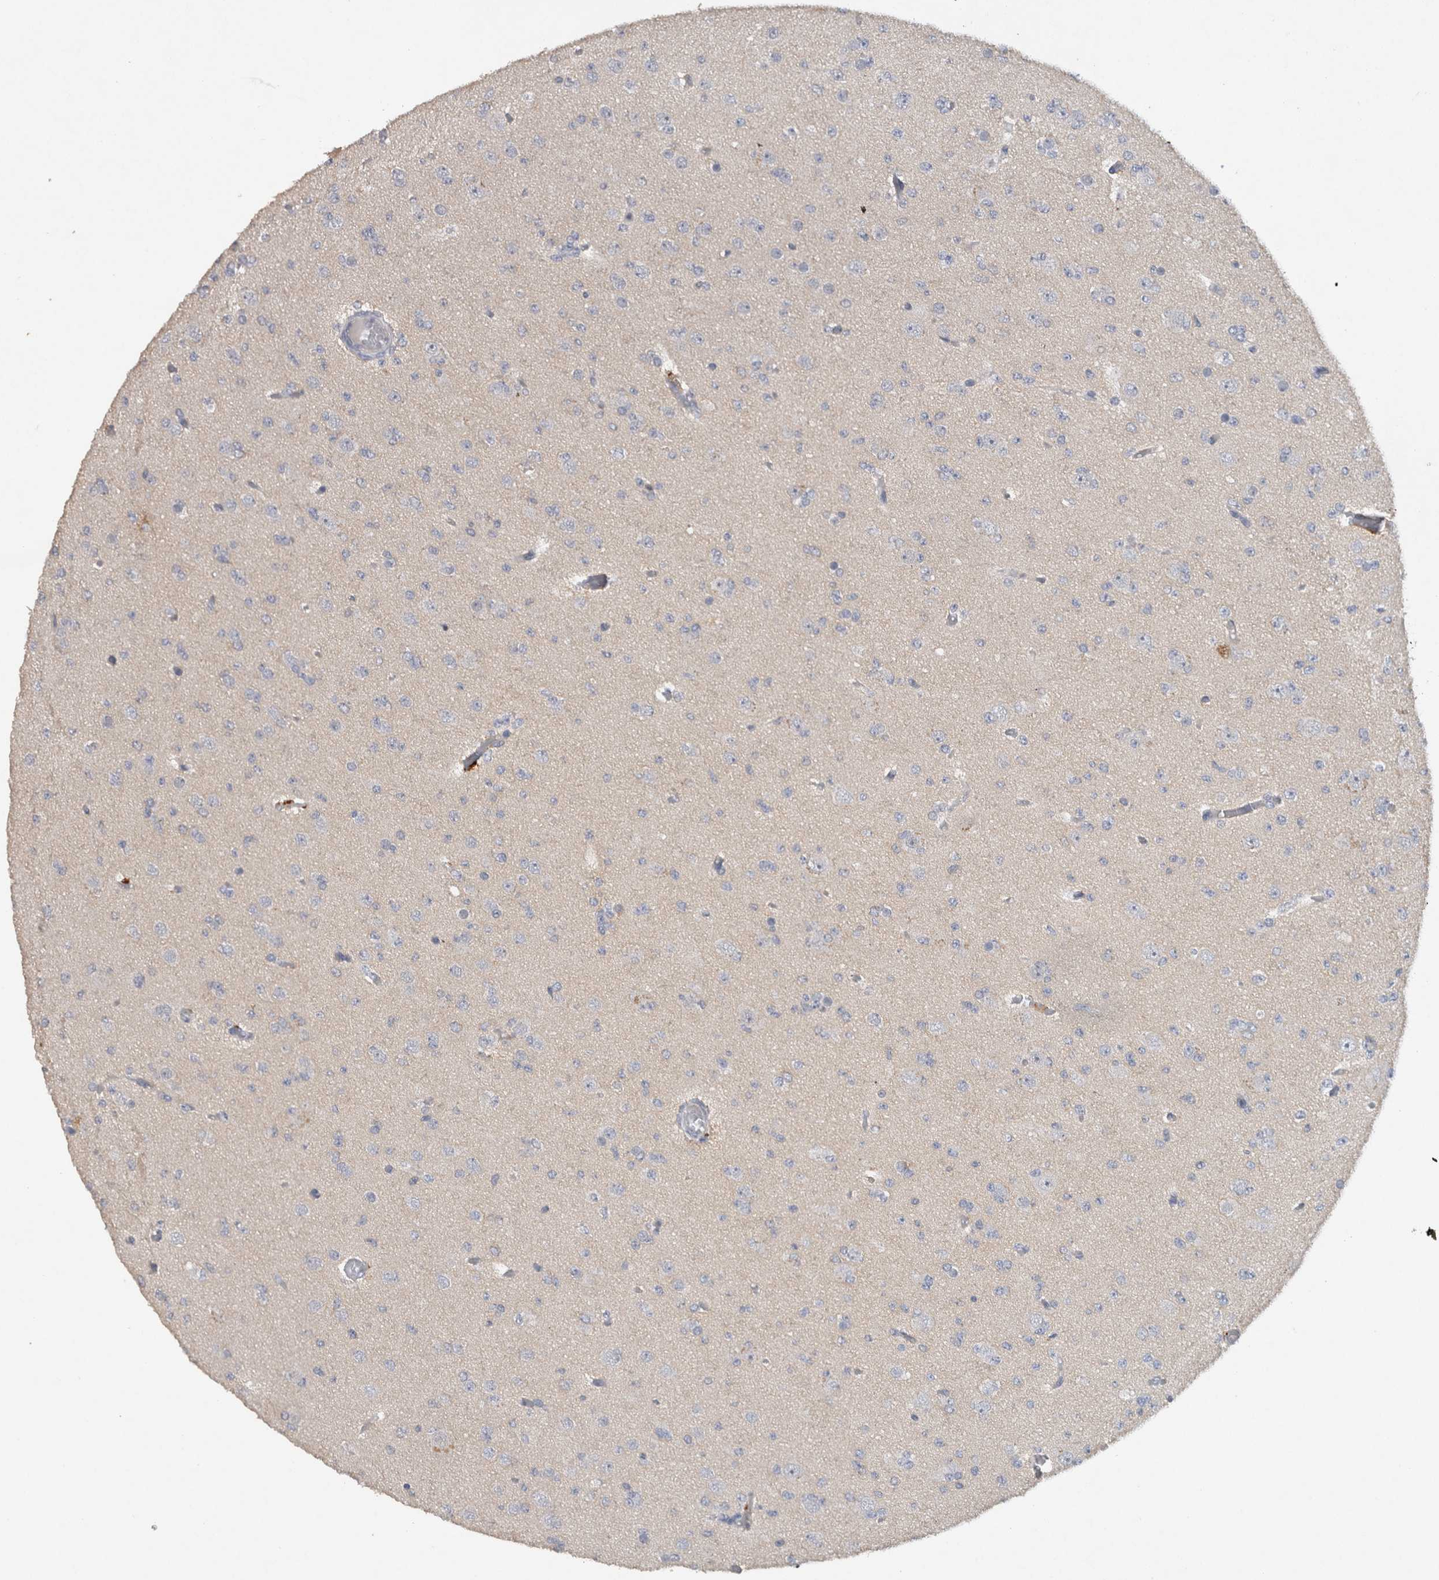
{"staining": {"intensity": "negative", "quantity": "none", "location": "none"}, "tissue": "glioma", "cell_type": "Tumor cells", "image_type": "cancer", "snomed": [{"axis": "morphology", "description": "Glioma, malignant, Low grade"}, {"axis": "topography", "description": "Brain"}], "caption": "Glioma was stained to show a protein in brown. There is no significant expression in tumor cells. (DAB IHC visualized using brightfield microscopy, high magnification).", "gene": "HEXD", "patient": {"sex": "female", "age": 22}}